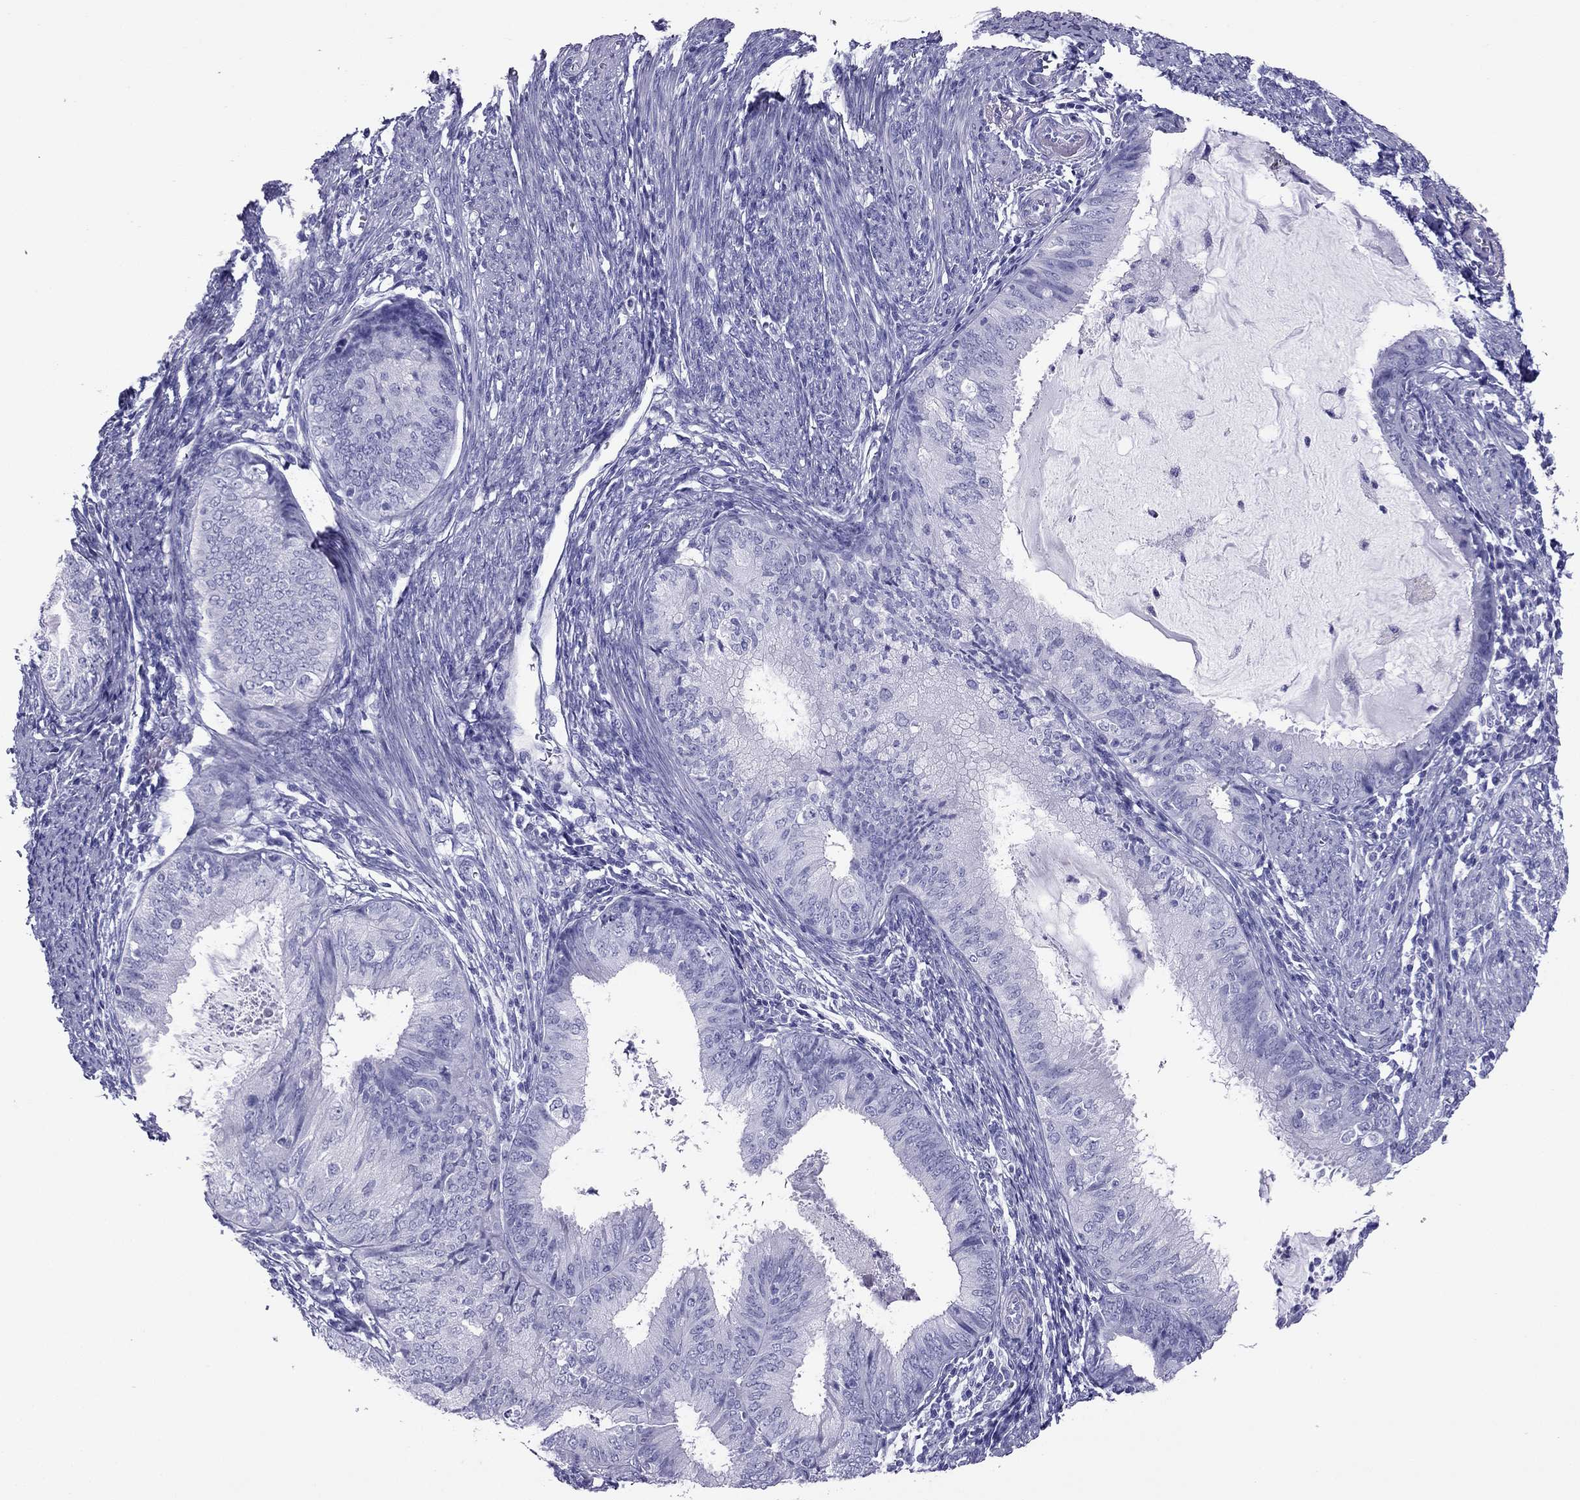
{"staining": {"intensity": "negative", "quantity": "none", "location": "none"}, "tissue": "endometrial cancer", "cell_type": "Tumor cells", "image_type": "cancer", "snomed": [{"axis": "morphology", "description": "Adenocarcinoma, NOS"}, {"axis": "topography", "description": "Endometrium"}], "caption": "Protein analysis of adenocarcinoma (endometrial) reveals no significant expression in tumor cells.", "gene": "PDE6A", "patient": {"sex": "female", "age": 57}}